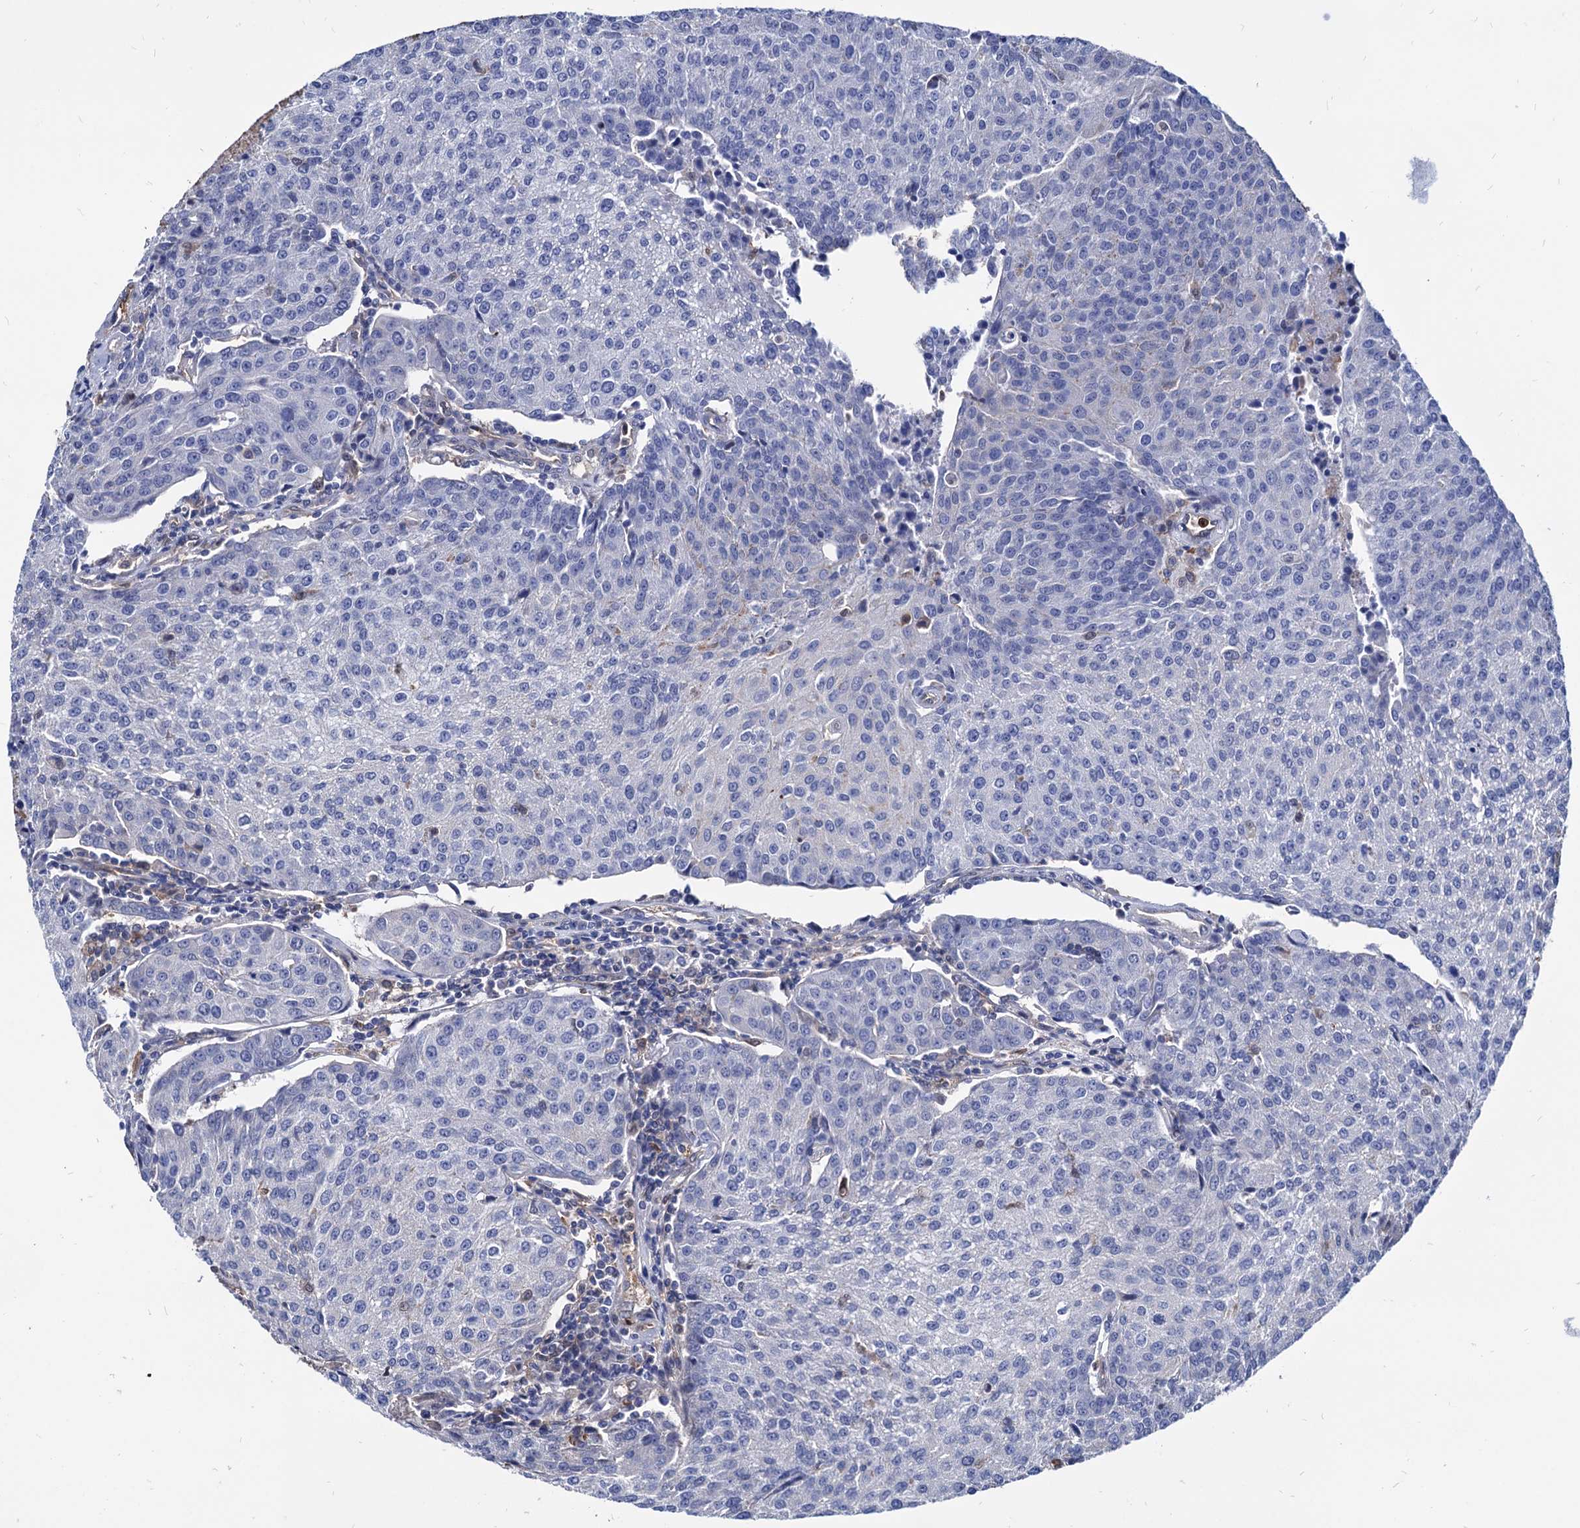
{"staining": {"intensity": "negative", "quantity": "none", "location": "none"}, "tissue": "urothelial cancer", "cell_type": "Tumor cells", "image_type": "cancer", "snomed": [{"axis": "morphology", "description": "Urothelial carcinoma, High grade"}, {"axis": "topography", "description": "Urinary bladder"}], "caption": "Histopathology image shows no significant protein expression in tumor cells of urothelial cancer. The staining is performed using DAB (3,3'-diaminobenzidine) brown chromogen with nuclei counter-stained in using hematoxylin.", "gene": "CPPED1", "patient": {"sex": "female", "age": 85}}